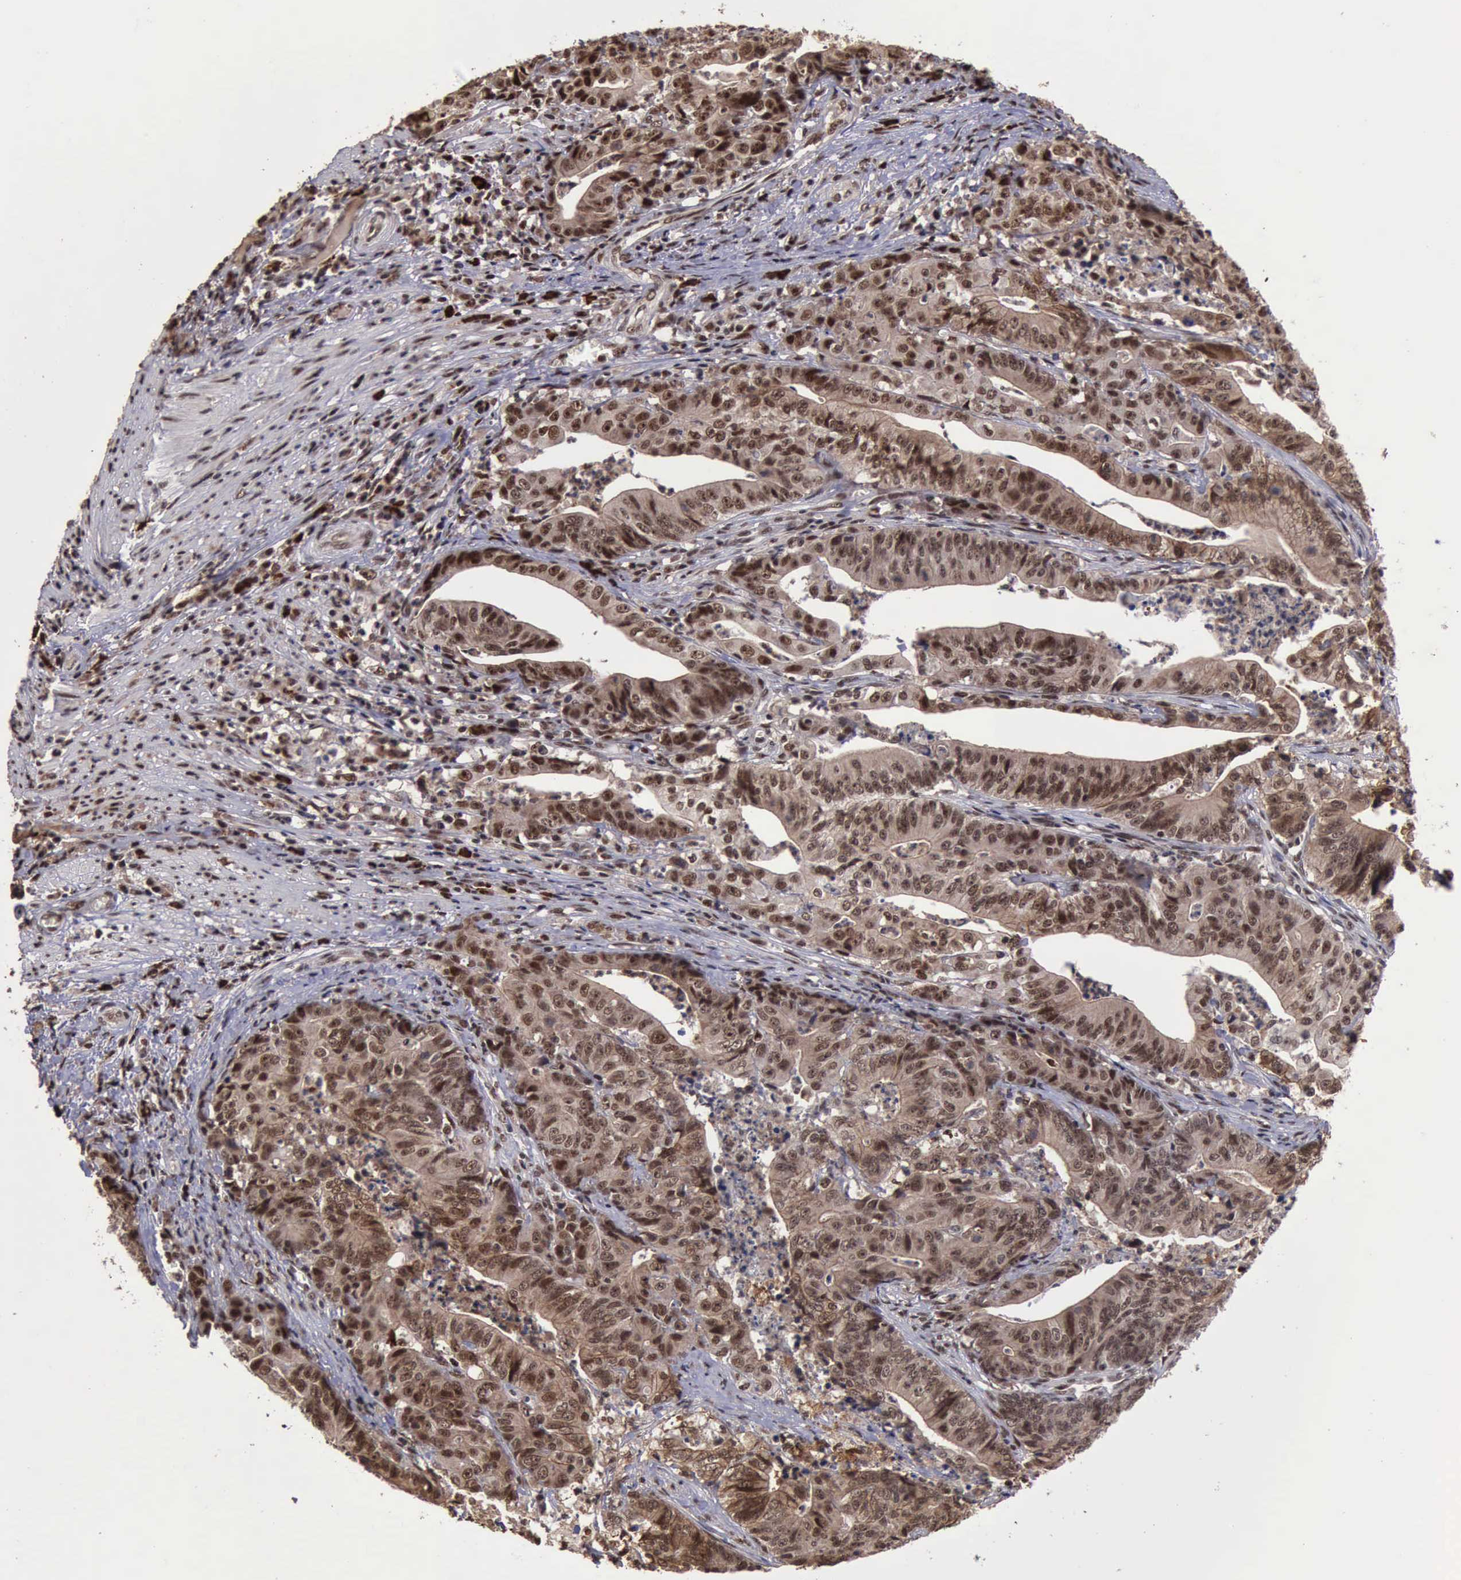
{"staining": {"intensity": "strong", "quantity": ">75%", "location": "cytoplasmic/membranous,nuclear"}, "tissue": "stomach cancer", "cell_type": "Tumor cells", "image_type": "cancer", "snomed": [{"axis": "morphology", "description": "Adenocarcinoma, NOS"}, {"axis": "topography", "description": "Stomach, lower"}], "caption": "There is high levels of strong cytoplasmic/membranous and nuclear staining in tumor cells of adenocarcinoma (stomach), as demonstrated by immunohistochemical staining (brown color).", "gene": "TRMT2A", "patient": {"sex": "female", "age": 86}}